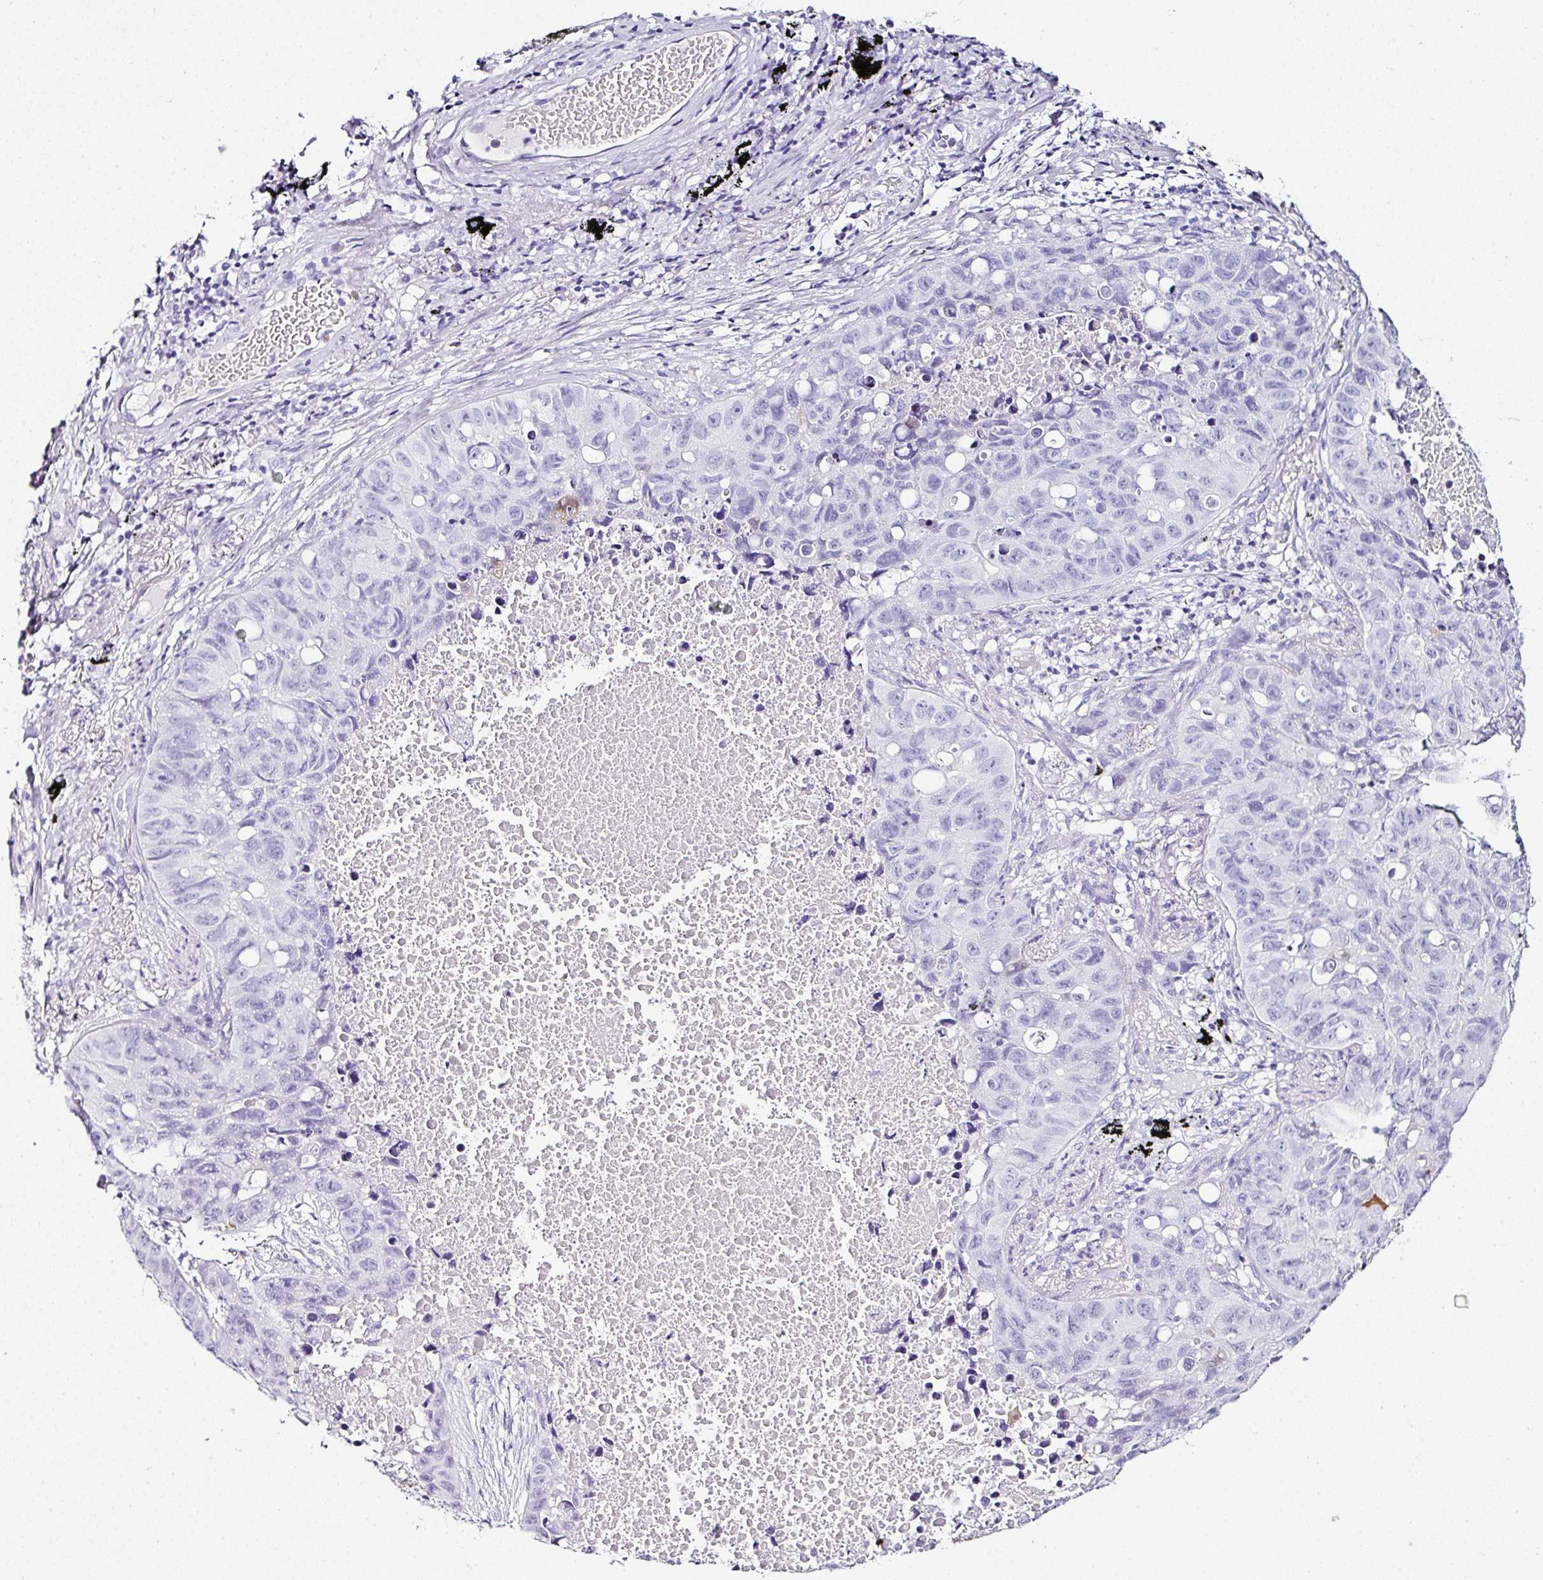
{"staining": {"intensity": "strong", "quantity": "<25%", "location": "cytoplasmic/membranous,nuclear"}, "tissue": "lung cancer", "cell_type": "Tumor cells", "image_type": "cancer", "snomed": [{"axis": "morphology", "description": "Squamous cell carcinoma, NOS"}, {"axis": "topography", "description": "Lung"}], "caption": "This is an image of IHC staining of squamous cell carcinoma (lung), which shows strong expression in the cytoplasmic/membranous and nuclear of tumor cells.", "gene": "SERPINB3", "patient": {"sex": "male", "age": 60}}